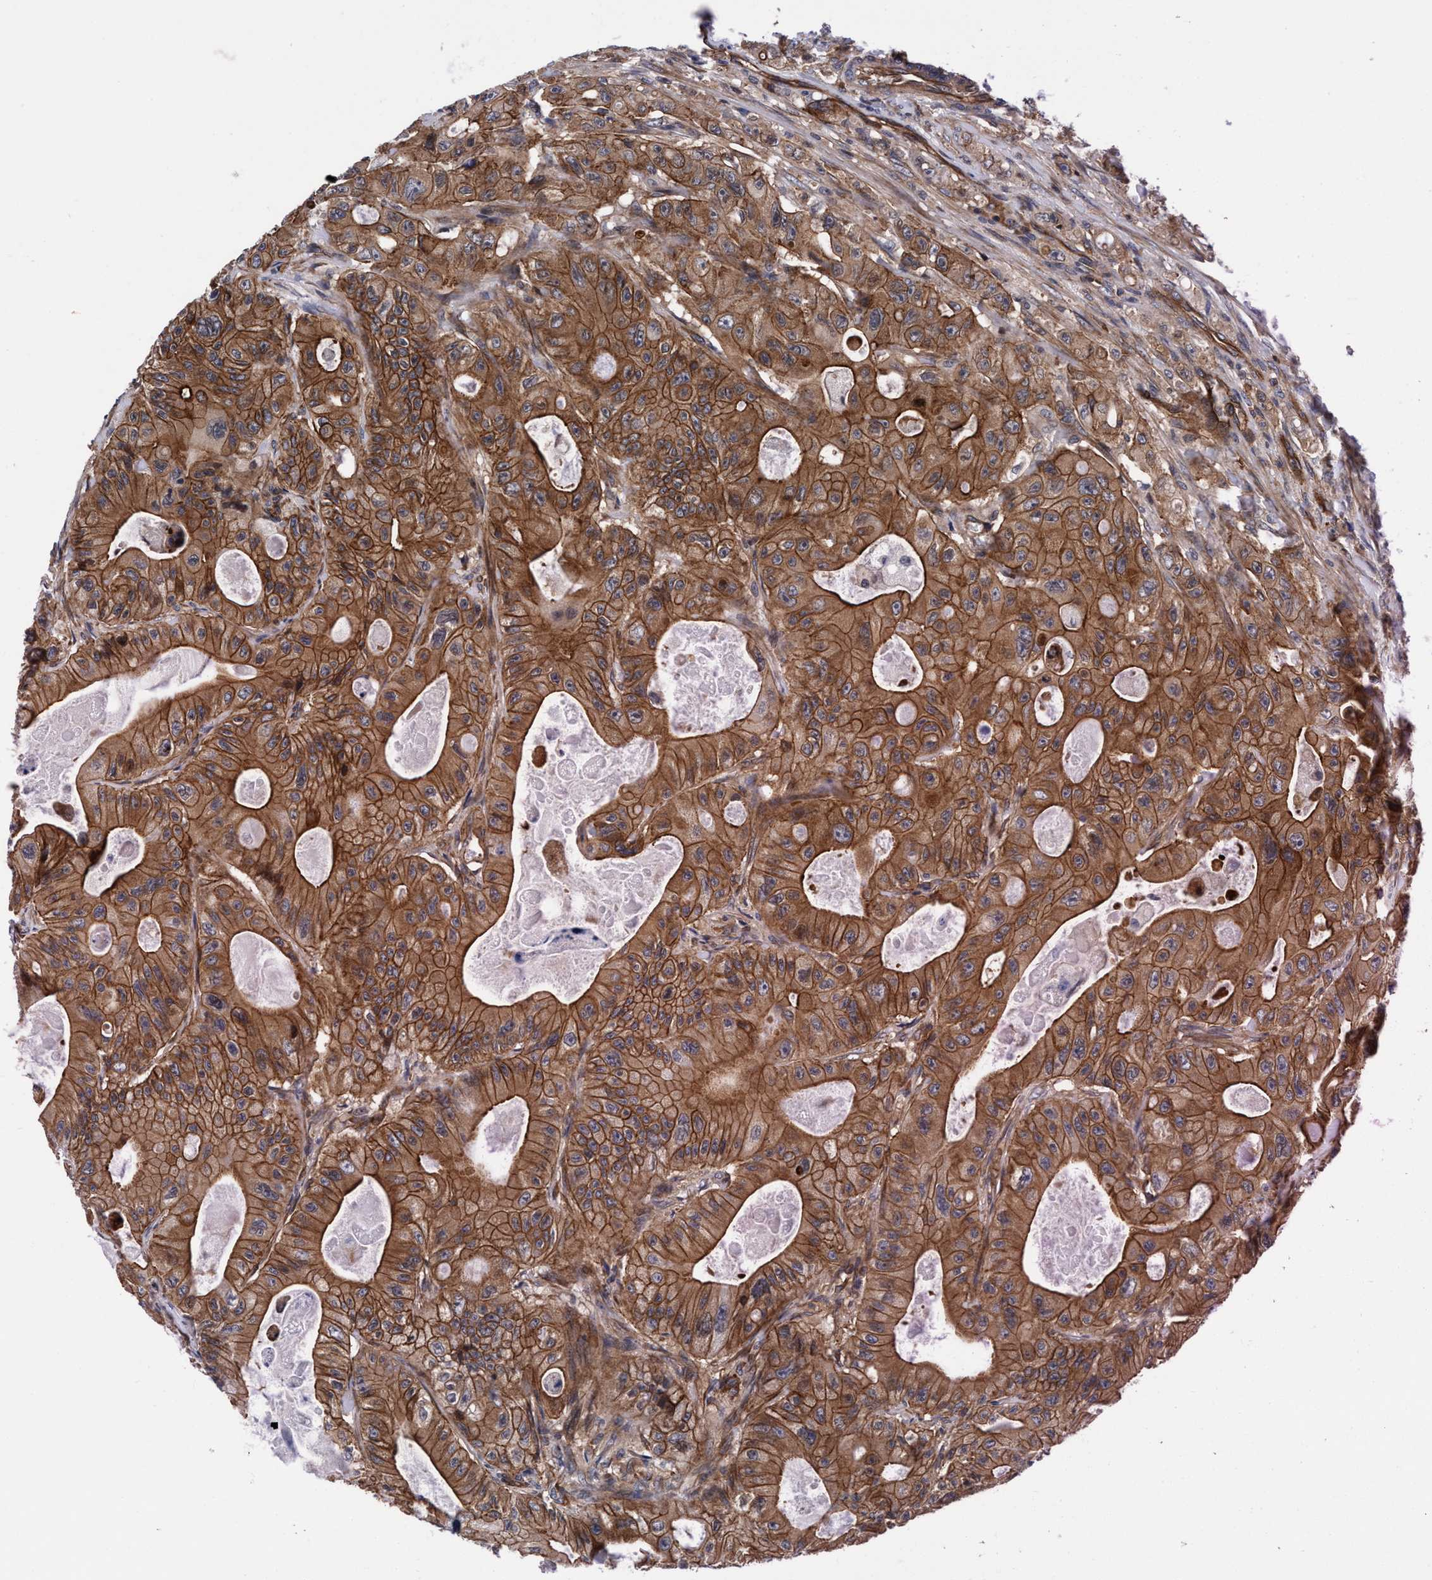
{"staining": {"intensity": "strong", "quantity": ">75%", "location": "cytoplasmic/membranous"}, "tissue": "colorectal cancer", "cell_type": "Tumor cells", "image_type": "cancer", "snomed": [{"axis": "morphology", "description": "Adenocarcinoma, NOS"}, {"axis": "topography", "description": "Colon"}], "caption": "Adenocarcinoma (colorectal) tissue displays strong cytoplasmic/membranous staining in about >75% of tumor cells", "gene": "MCM3AP", "patient": {"sex": "female", "age": 46}}